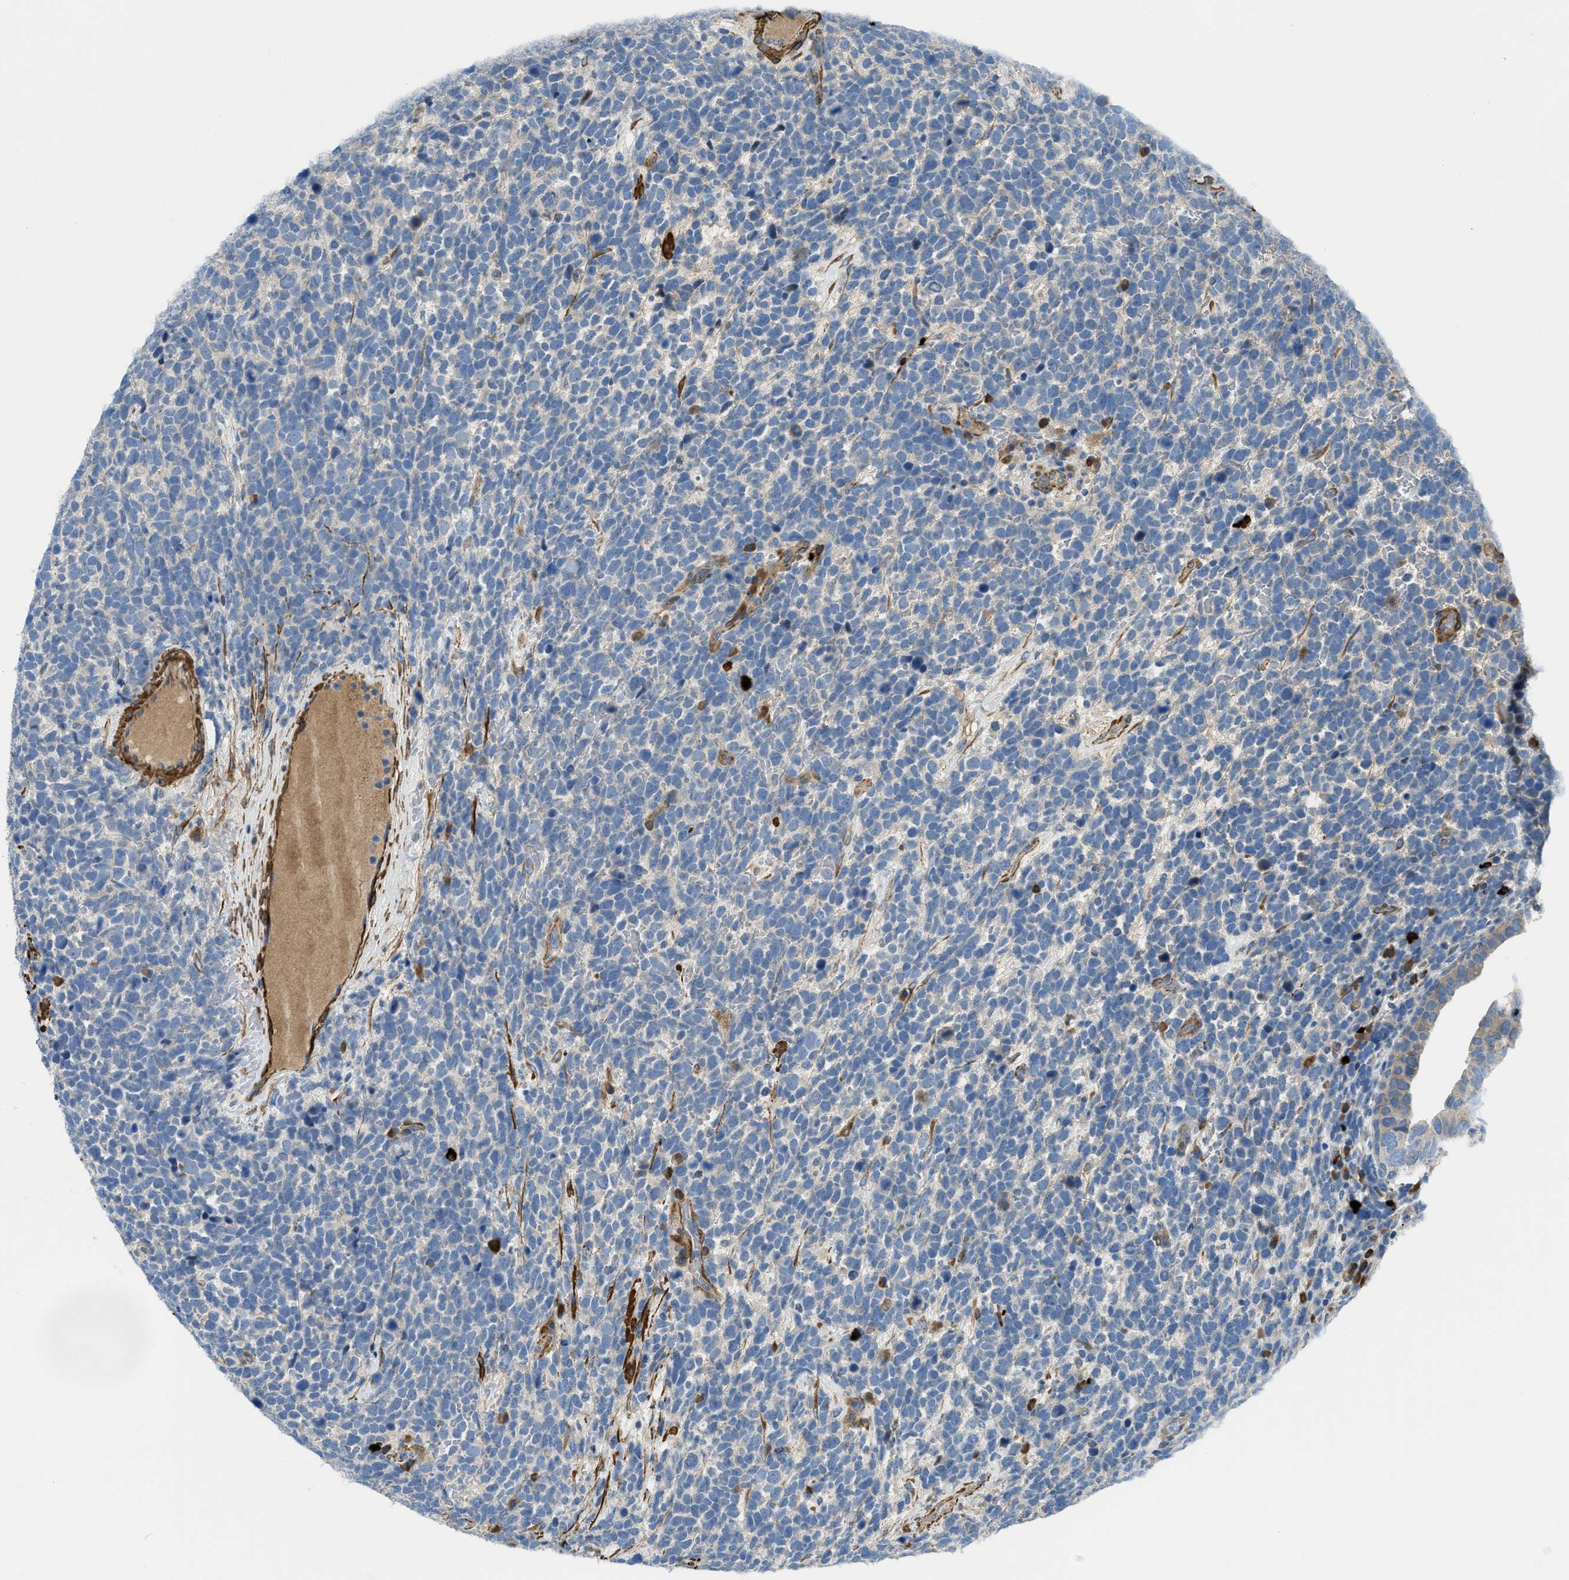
{"staining": {"intensity": "negative", "quantity": "none", "location": "none"}, "tissue": "urothelial cancer", "cell_type": "Tumor cells", "image_type": "cancer", "snomed": [{"axis": "morphology", "description": "Urothelial carcinoma, High grade"}, {"axis": "topography", "description": "Urinary bladder"}], "caption": "Tumor cells are negative for brown protein staining in urothelial cancer. Nuclei are stained in blue.", "gene": "BMPR1A", "patient": {"sex": "female", "age": 82}}